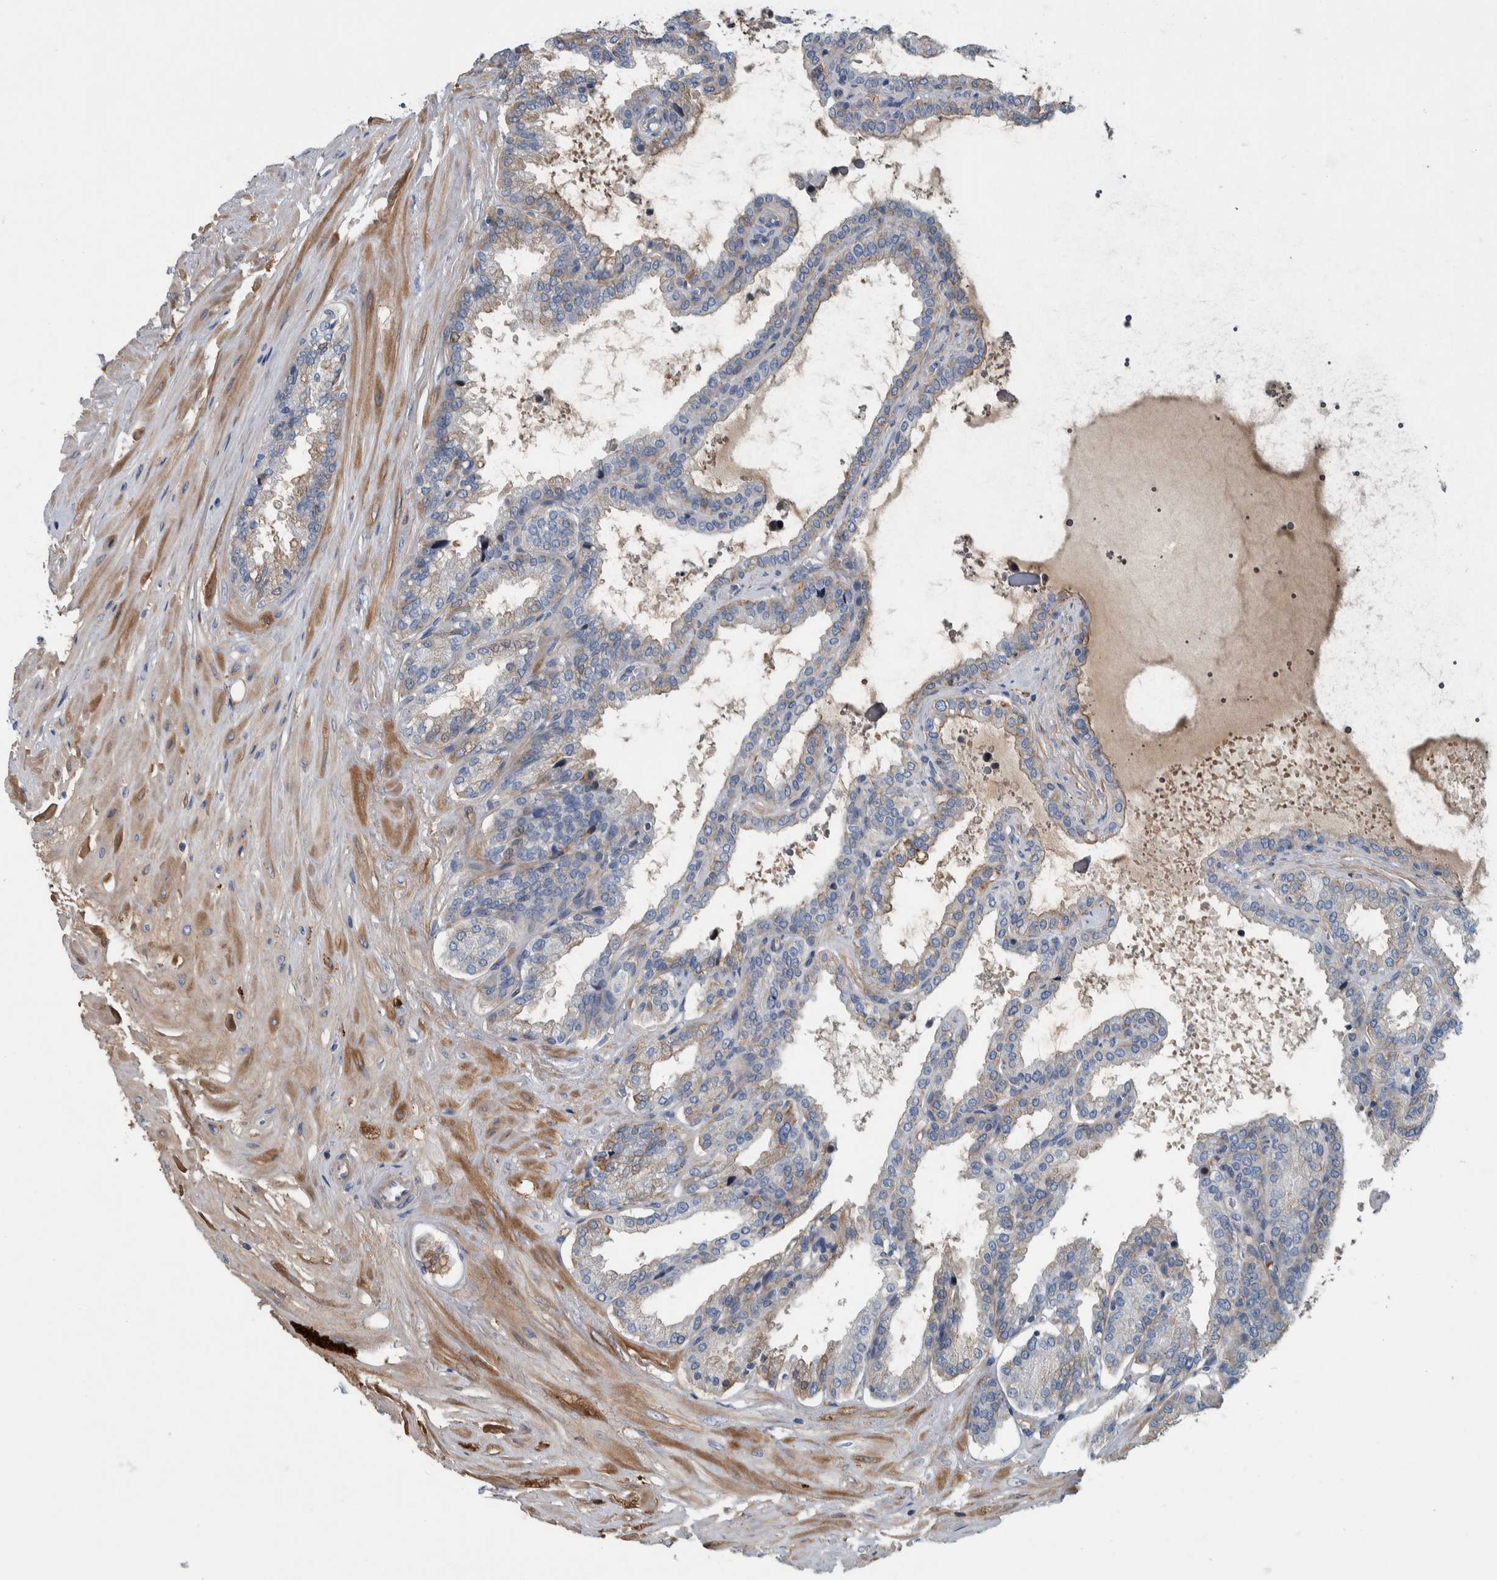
{"staining": {"intensity": "moderate", "quantity": "<25%", "location": "cytoplasmic/membranous,nuclear"}, "tissue": "seminal vesicle", "cell_type": "Glandular cells", "image_type": "normal", "snomed": [{"axis": "morphology", "description": "Normal tissue, NOS"}, {"axis": "topography", "description": "Seminal veicle"}], "caption": "Immunohistochemical staining of benign seminal vesicle exhibits low levels of moderate cytoplasmic/membranous,nuclear expression in approximately <25% of glandular cells. The protein is stained brown, and the nuclei are stained in blue (DAB (3,3'-diaminobenzidine) IHC with brightfield microscopy, high magnification).", "gene": "SERPINC1", "patient": {"sex": "male", "age": 46}}